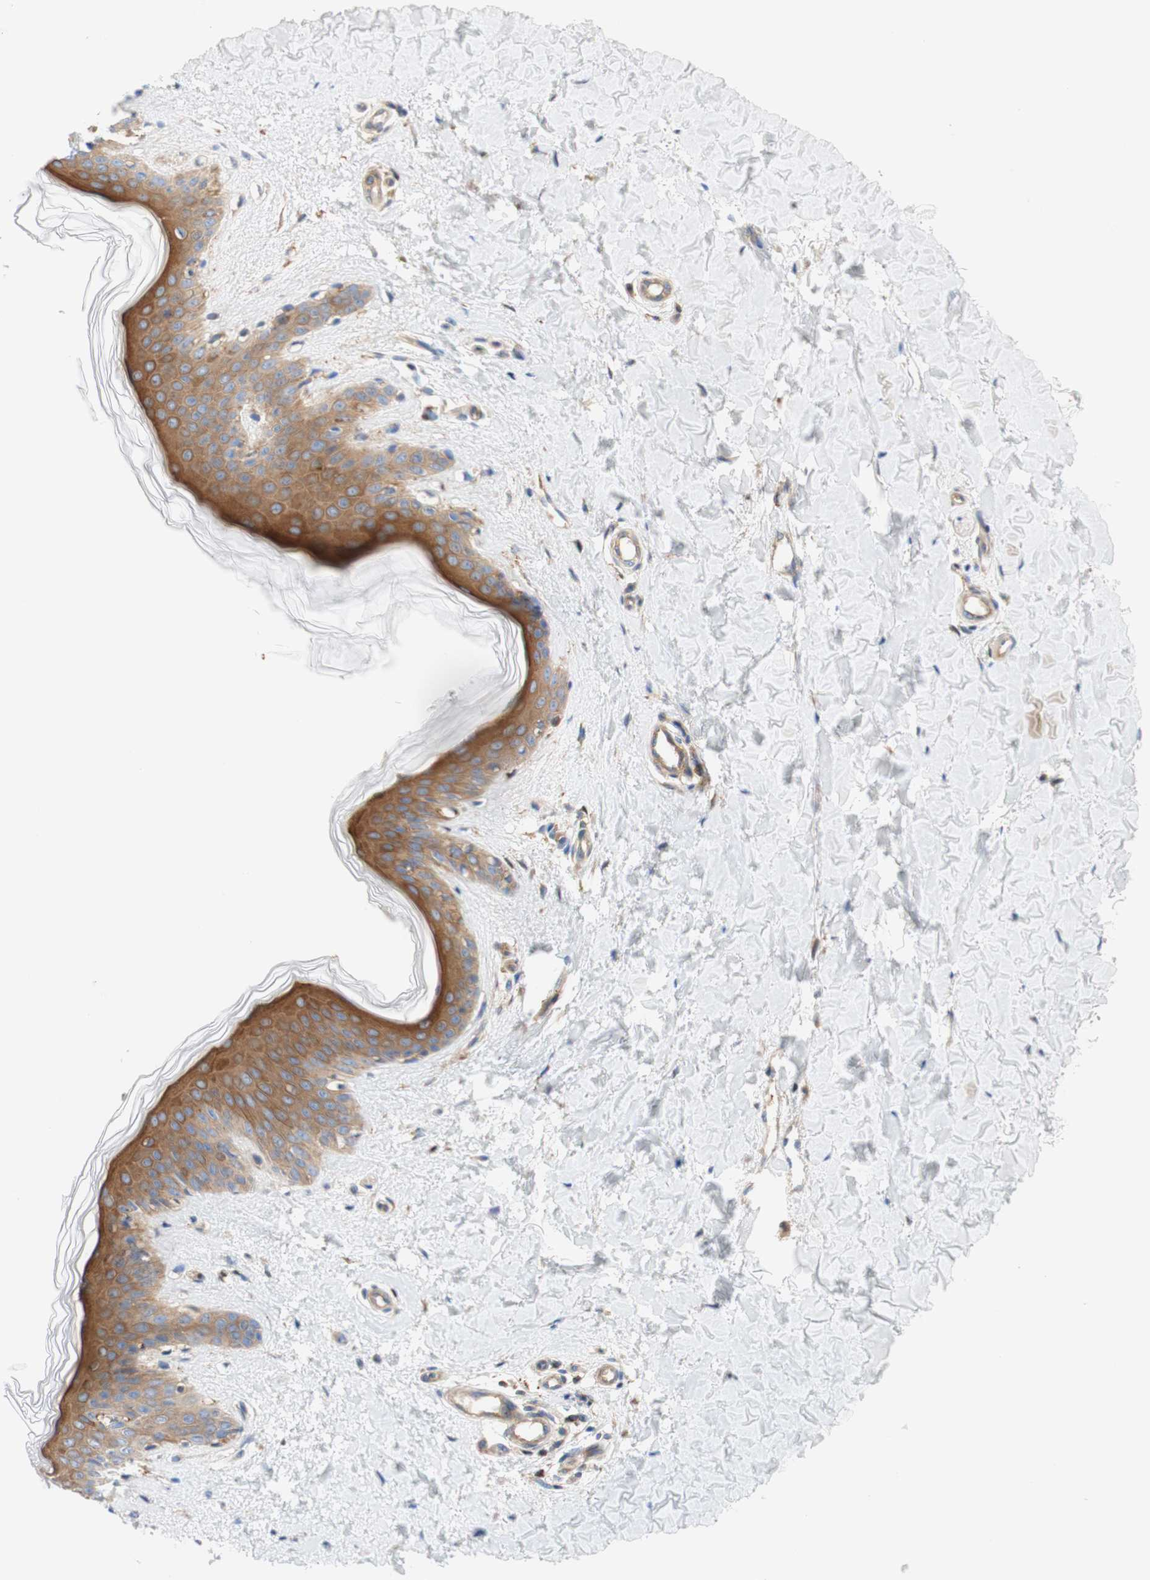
{"staining": {"intensity": "weak", "quantity": ">75%", "location": "cytoplasmic/membranous"}, "tissue": "skin", "cell_type": "Fibroblasts", "image_type": "normal", "snomed": [{"axis": "morphology", "description": "Normal tissue, NOS"}, {"axis": "topography", "description": "Skin"}], "caption": "Weak cytoplasmic/membranous staining is present in approximately >75% of fibroblasts in unremarkable skin. The staining is performed using DAB (3,3'-diaminobenzidine) brown chromogen to label protein expression. The nuclei are counter-stained blue using hematoxylin.", "gene": "STOM", "patient": {"sex": "female", "age": 41}}